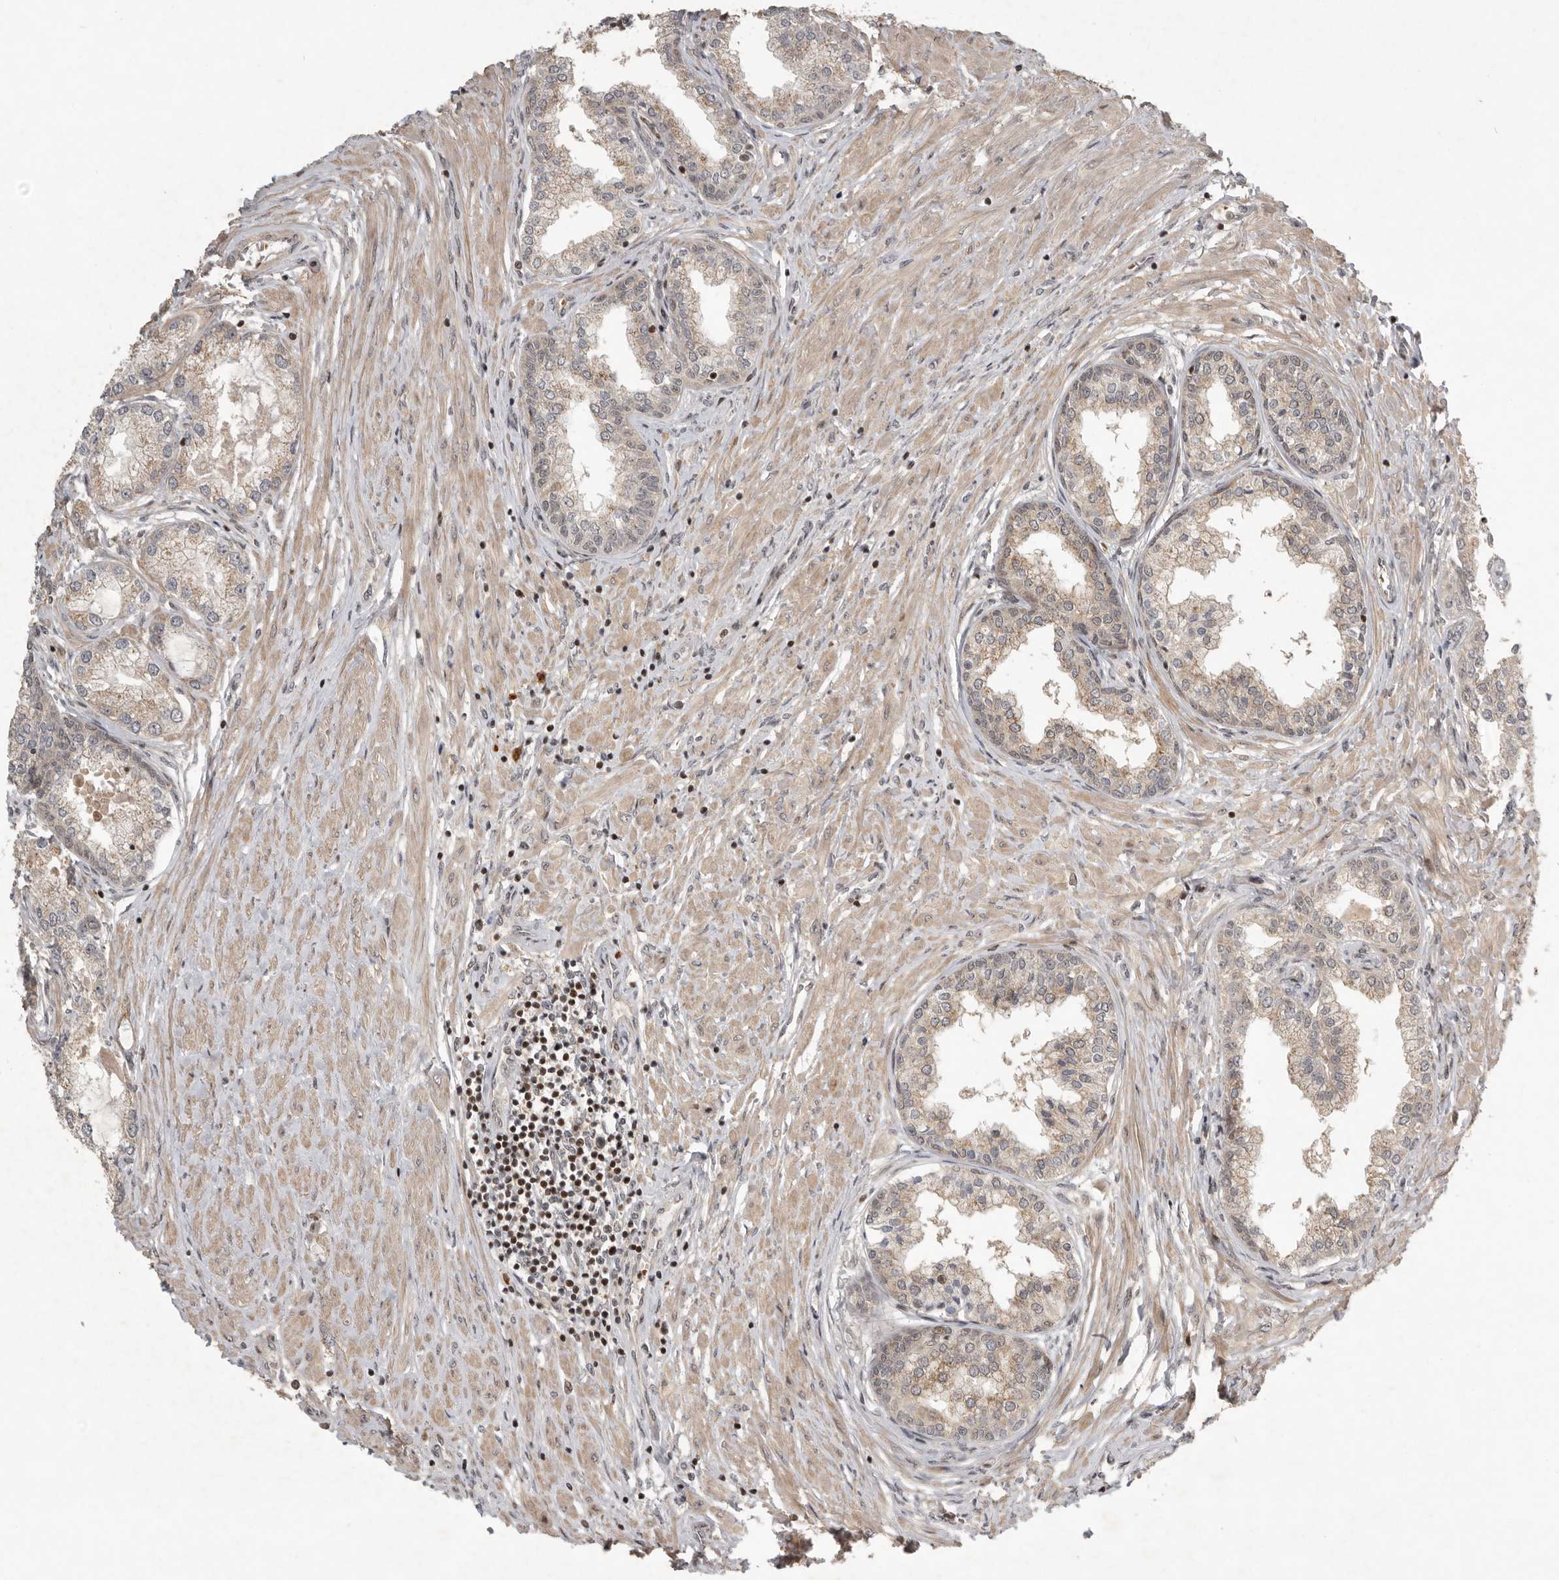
{"staining": {"intensity": "weak", "quantity": ">75%", "location": "cytoplasmic/membranous"}, "tissue": "prostate cancer", "cell_type": "Tumor cells", "image_type": "cancer", "snomed": [{"axis": "morphology", "description": "Adenocarcinoma, Low grade"}, {"axis": "topography", "description": "Prostate"}], "caption": "Prostate cancer stained with a protein marker exhibits weak staining in tumor cells.", "gene": "RABIF", "patient": {"sex": "male", "age": 62}}